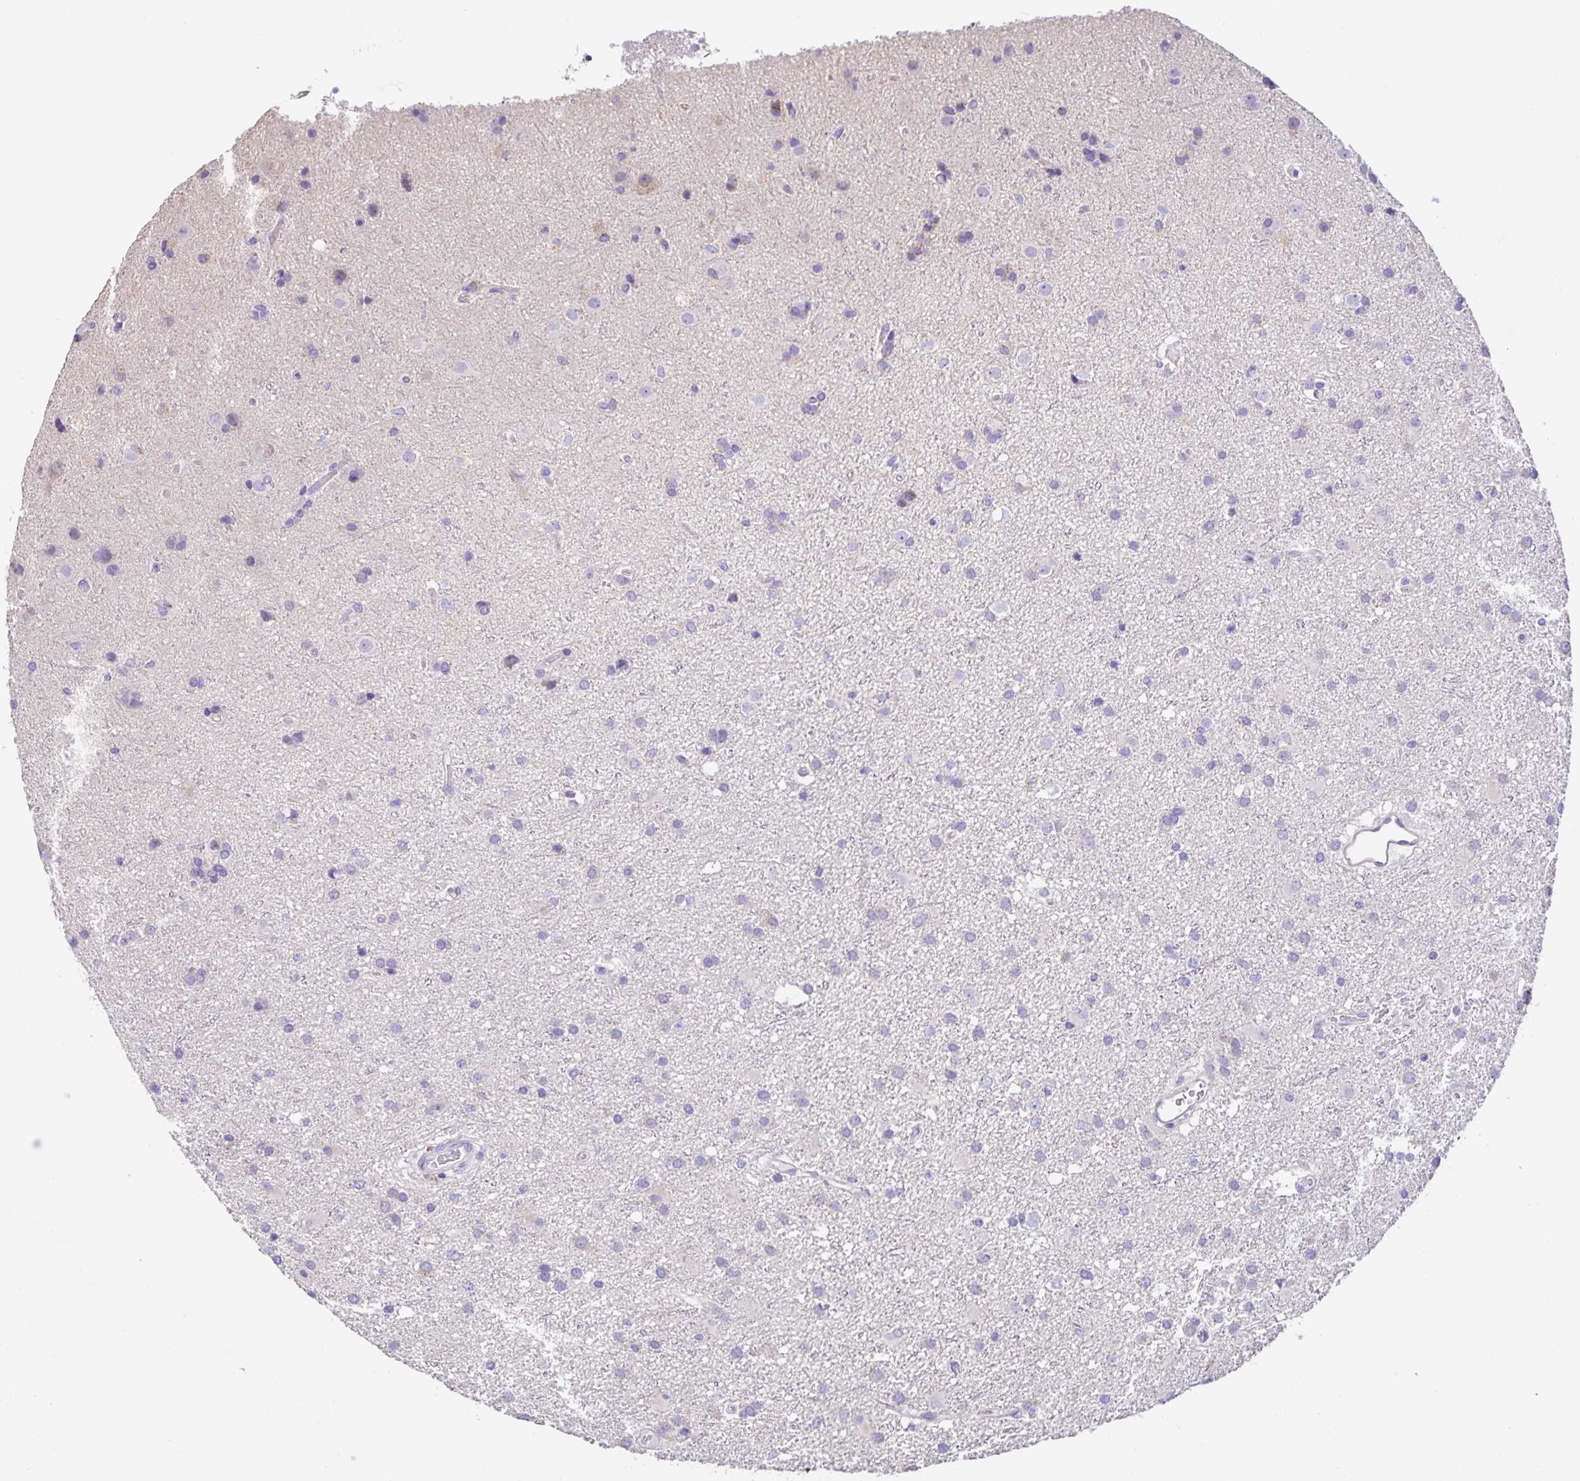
{"staining": {"intensity": "negative", "quantity": "none", "location": "none"}, "tissue": "glioma", "cell_type": "Tumor cells", "image_type": "cancer", "snomed": [{"axis": "morphology", "description": "Glioma, malignant, High grade"}, {"axis": "topography", "description": "Brain"}], "caption": "Glioma was stained to show a protein in brown. There is no significant positivity in tumor cells. (DAB (3,3'-diaminobenzidine) immunohistochemistry (IHC) visualized using brightfield microscopy, high magnification).", "gene": "PRR36", "patient": {"sex": "male", "age": 55}}